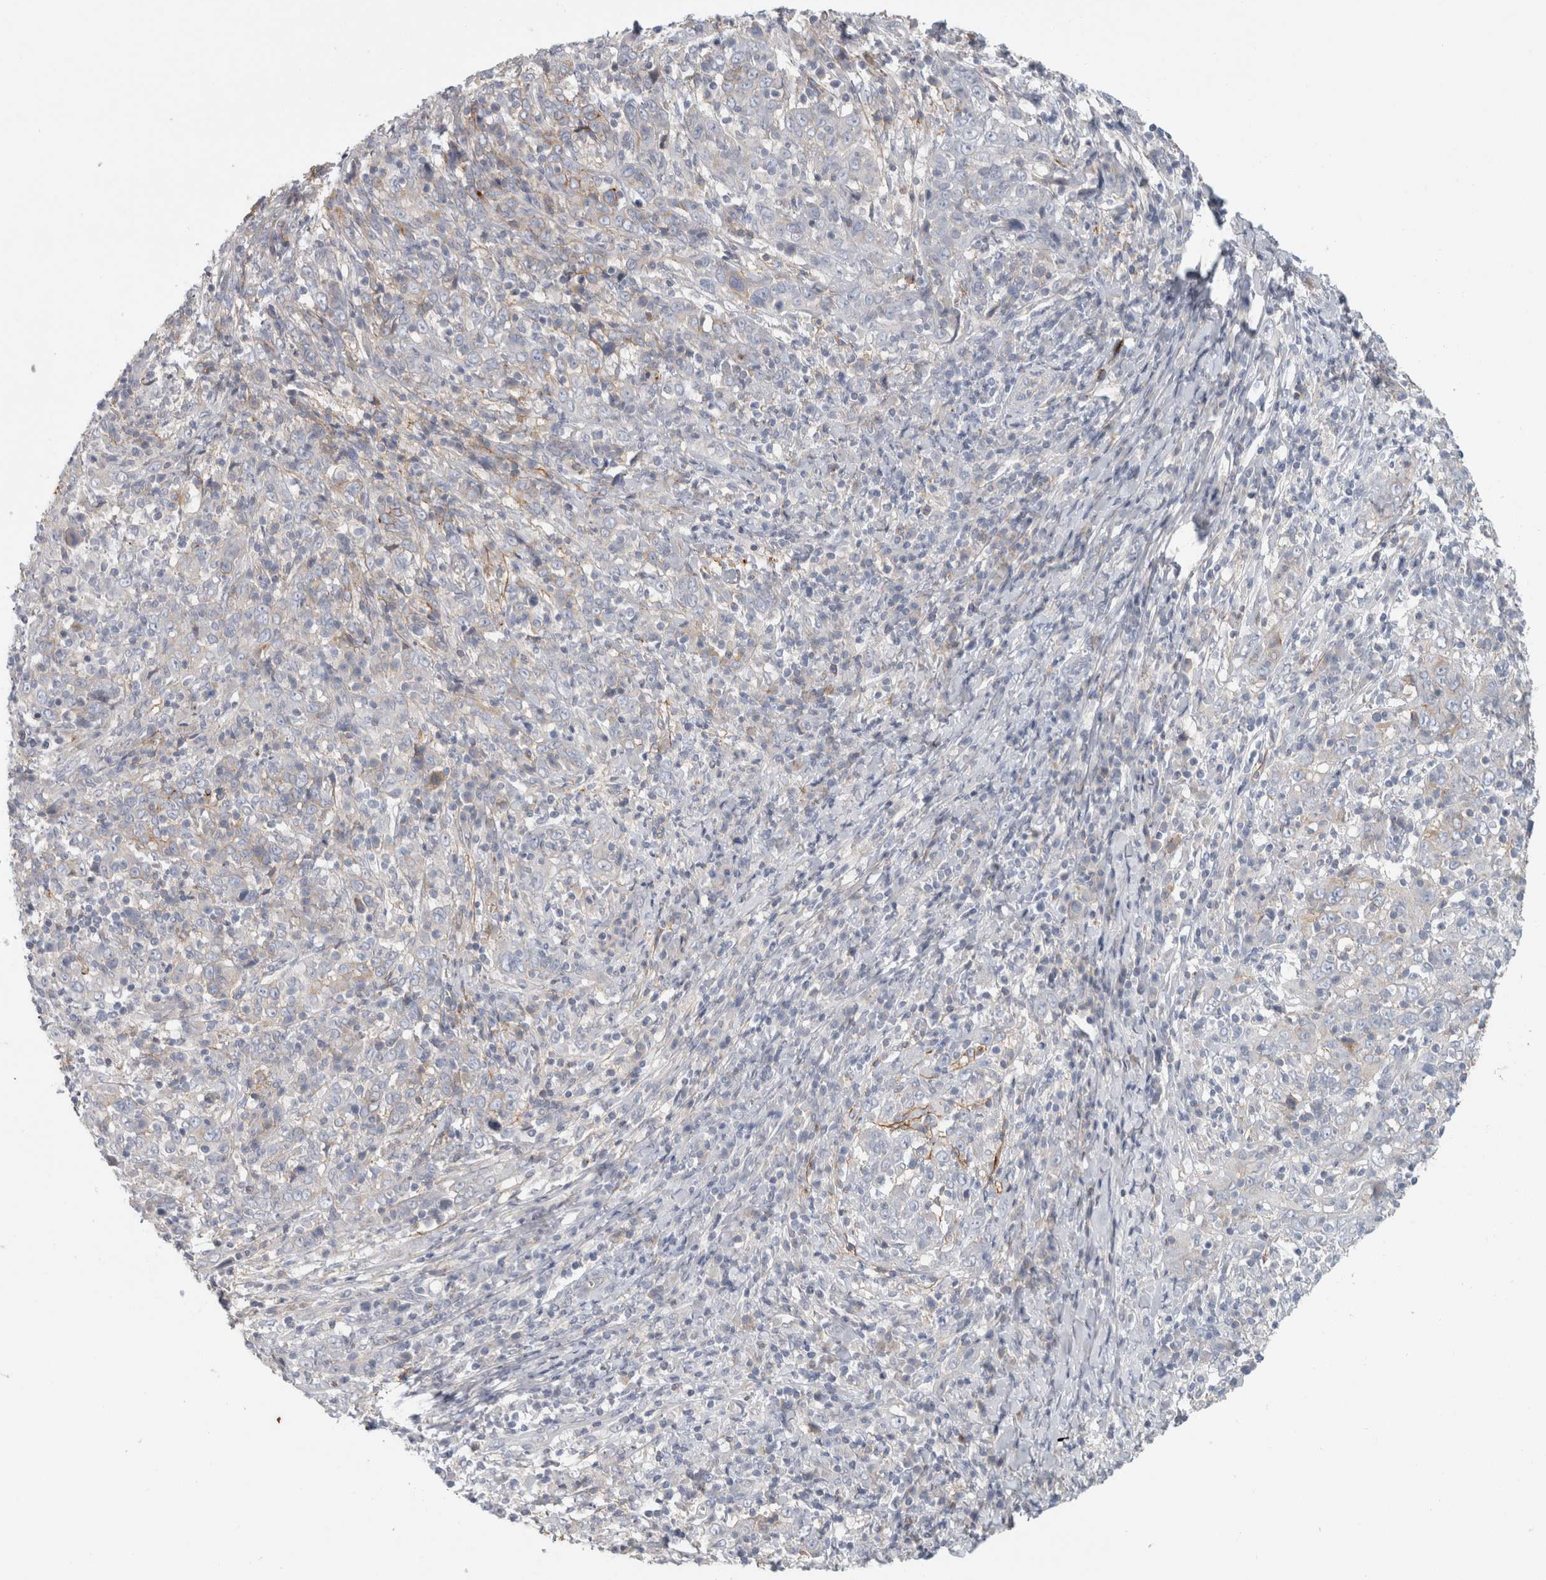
{"staining": {"intensity": "negative", "quantity": "none", "location": "none"}, "tissue": "cervical cancer", "cell_type": "Tumor cells", "image_type": "cancer", "snomed": [{"axis": "morphology", "description": "Squamous cell carcinoma, NOS"}, {"axis": "topography", "description": "Cervix"}], "caption": "Immunohistochemistry histopathology image of human cervical cancer stained for a protein (brown), which shows no expression in tumor cells. (DAB (3,3'-diaminobenzidine) IHC, high magnification).", "gene": "CD55", "patient": {"sex": "female", "age": 46}}